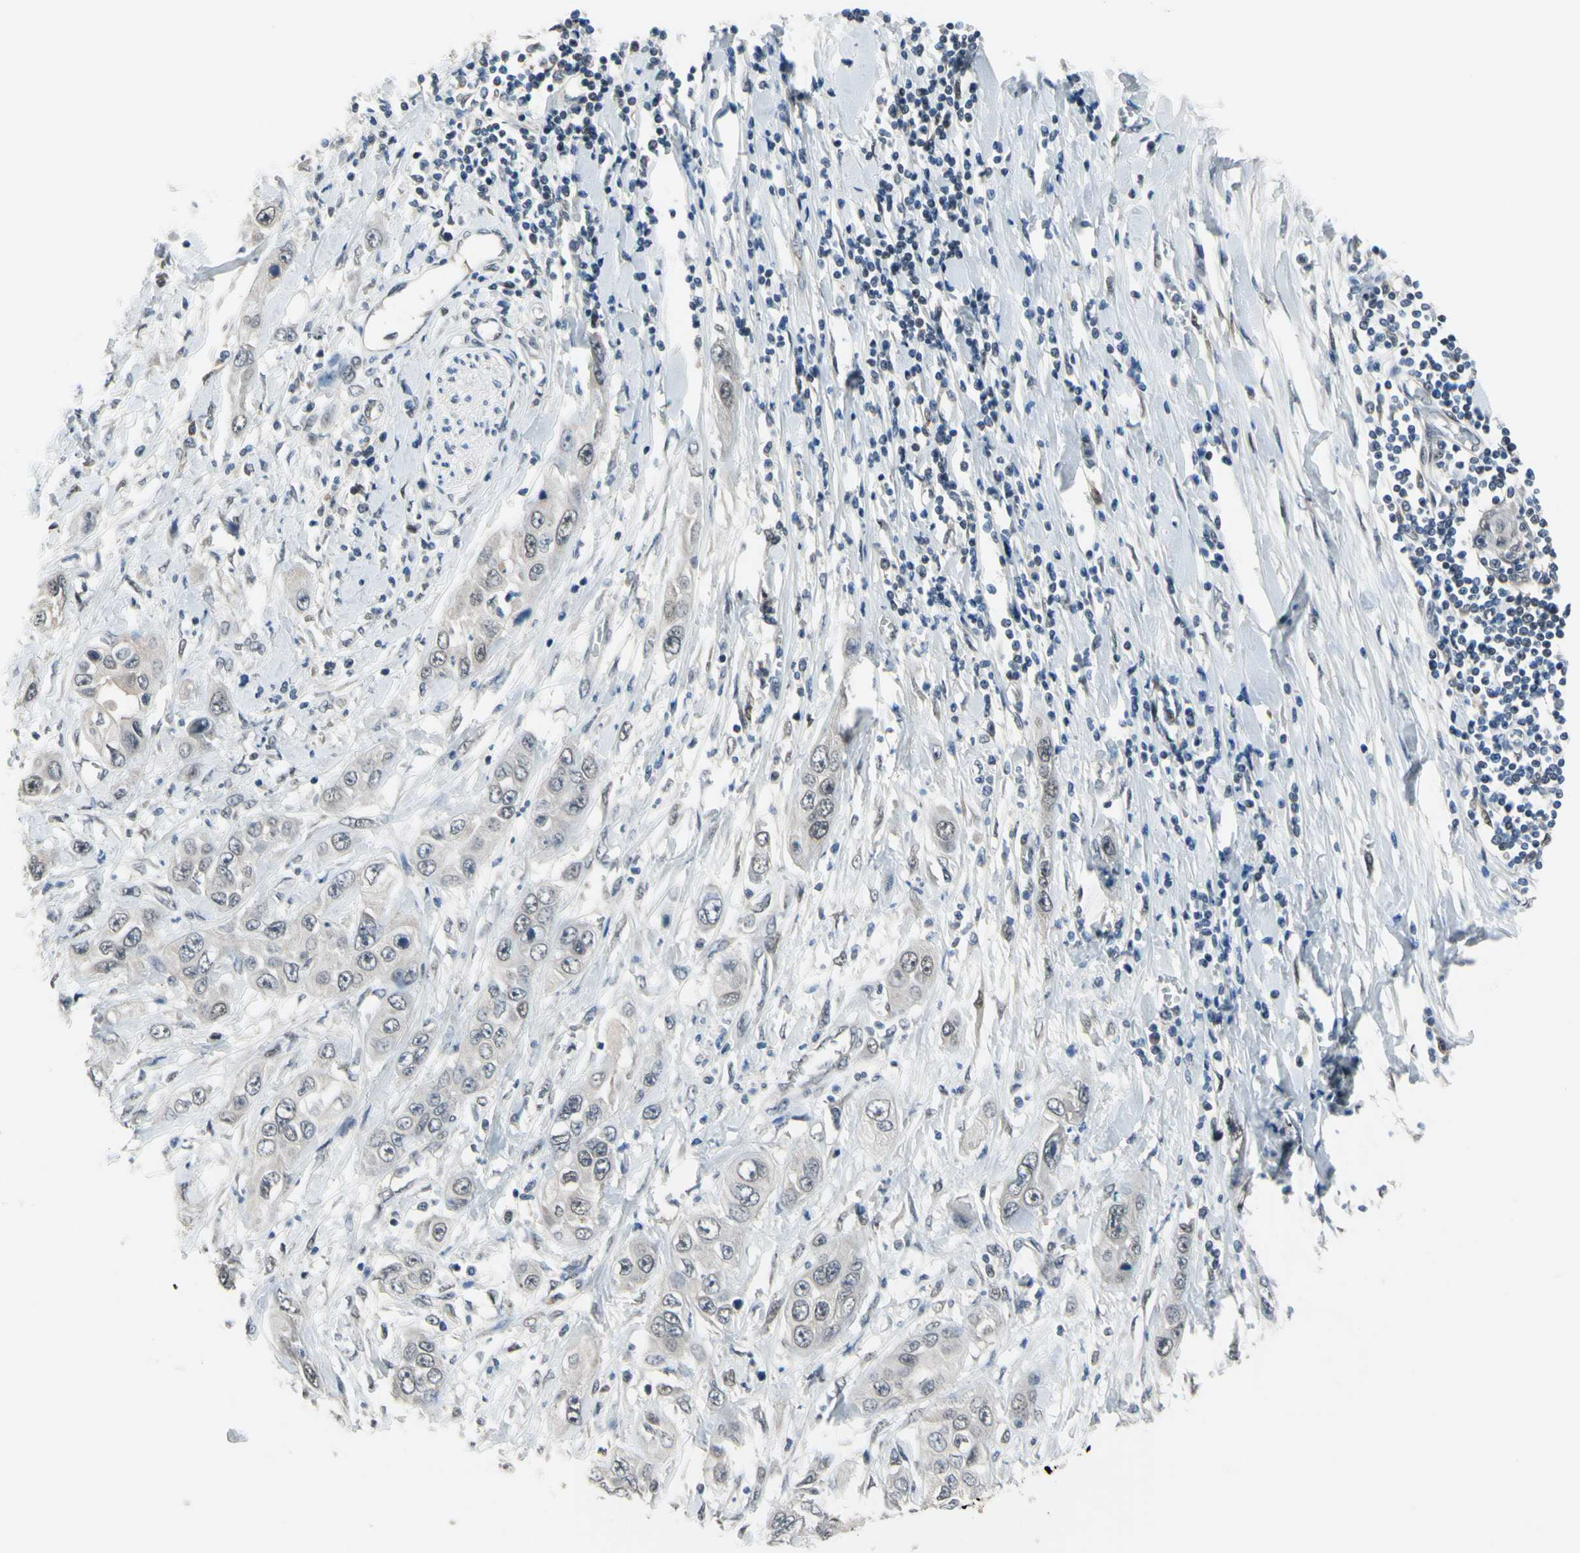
{"staining": {"intensity": "negative", "quantity": "none", "location": "none"}, "tissue": "pancreatic cancer", "cell_type": "Tumor cells", "image_type": "cancer", "snomed": [{"axis": "morphology", "description": "Adenocarcinoma, NOS"}, {"axis": "topography", "description": "Pancreas"}], "caption": "Pancreatic cancer (adenocarcinoma) was stained to show a protein in brown. There is no significant positivity in tumor cells.", "gene": "HSPA4", "patient": {"sex": "female", "age": 70}}